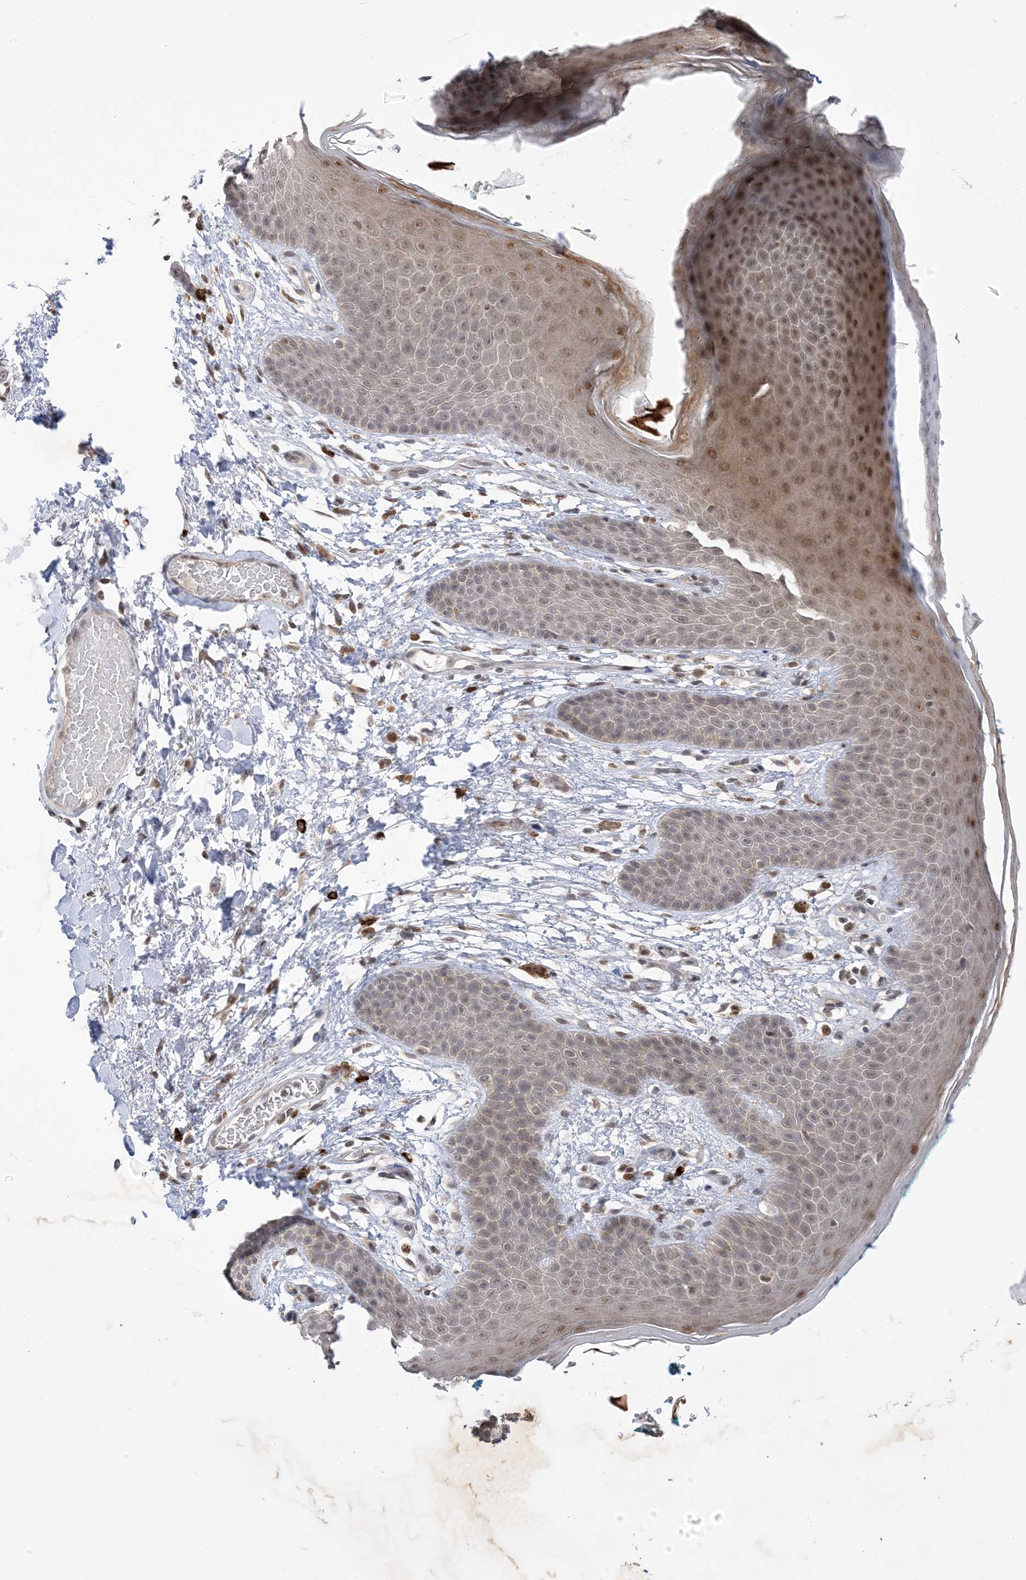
{"staining": {"intensity": "moderate", "quantity": "<25%", "location": "cytoplasmic/membranous,nuclear"}, "tissue": "skin", "cell_type": "Epidermal cells", "image_type": "normal", "snomed": [{"axis": "morphology", "description": "Normal tissue, NOS"}, {"axis": "topography", "description": "Anal"}], "caption": "Moderate cytoplasmic/membranous,nuclear staining for a protein is appreciated in about <25% of epidermal cells of benign skin using immunohistochemistry (IHC).", "gene": "RANBP9", "patient": {"sex": "male", "age": 74}}